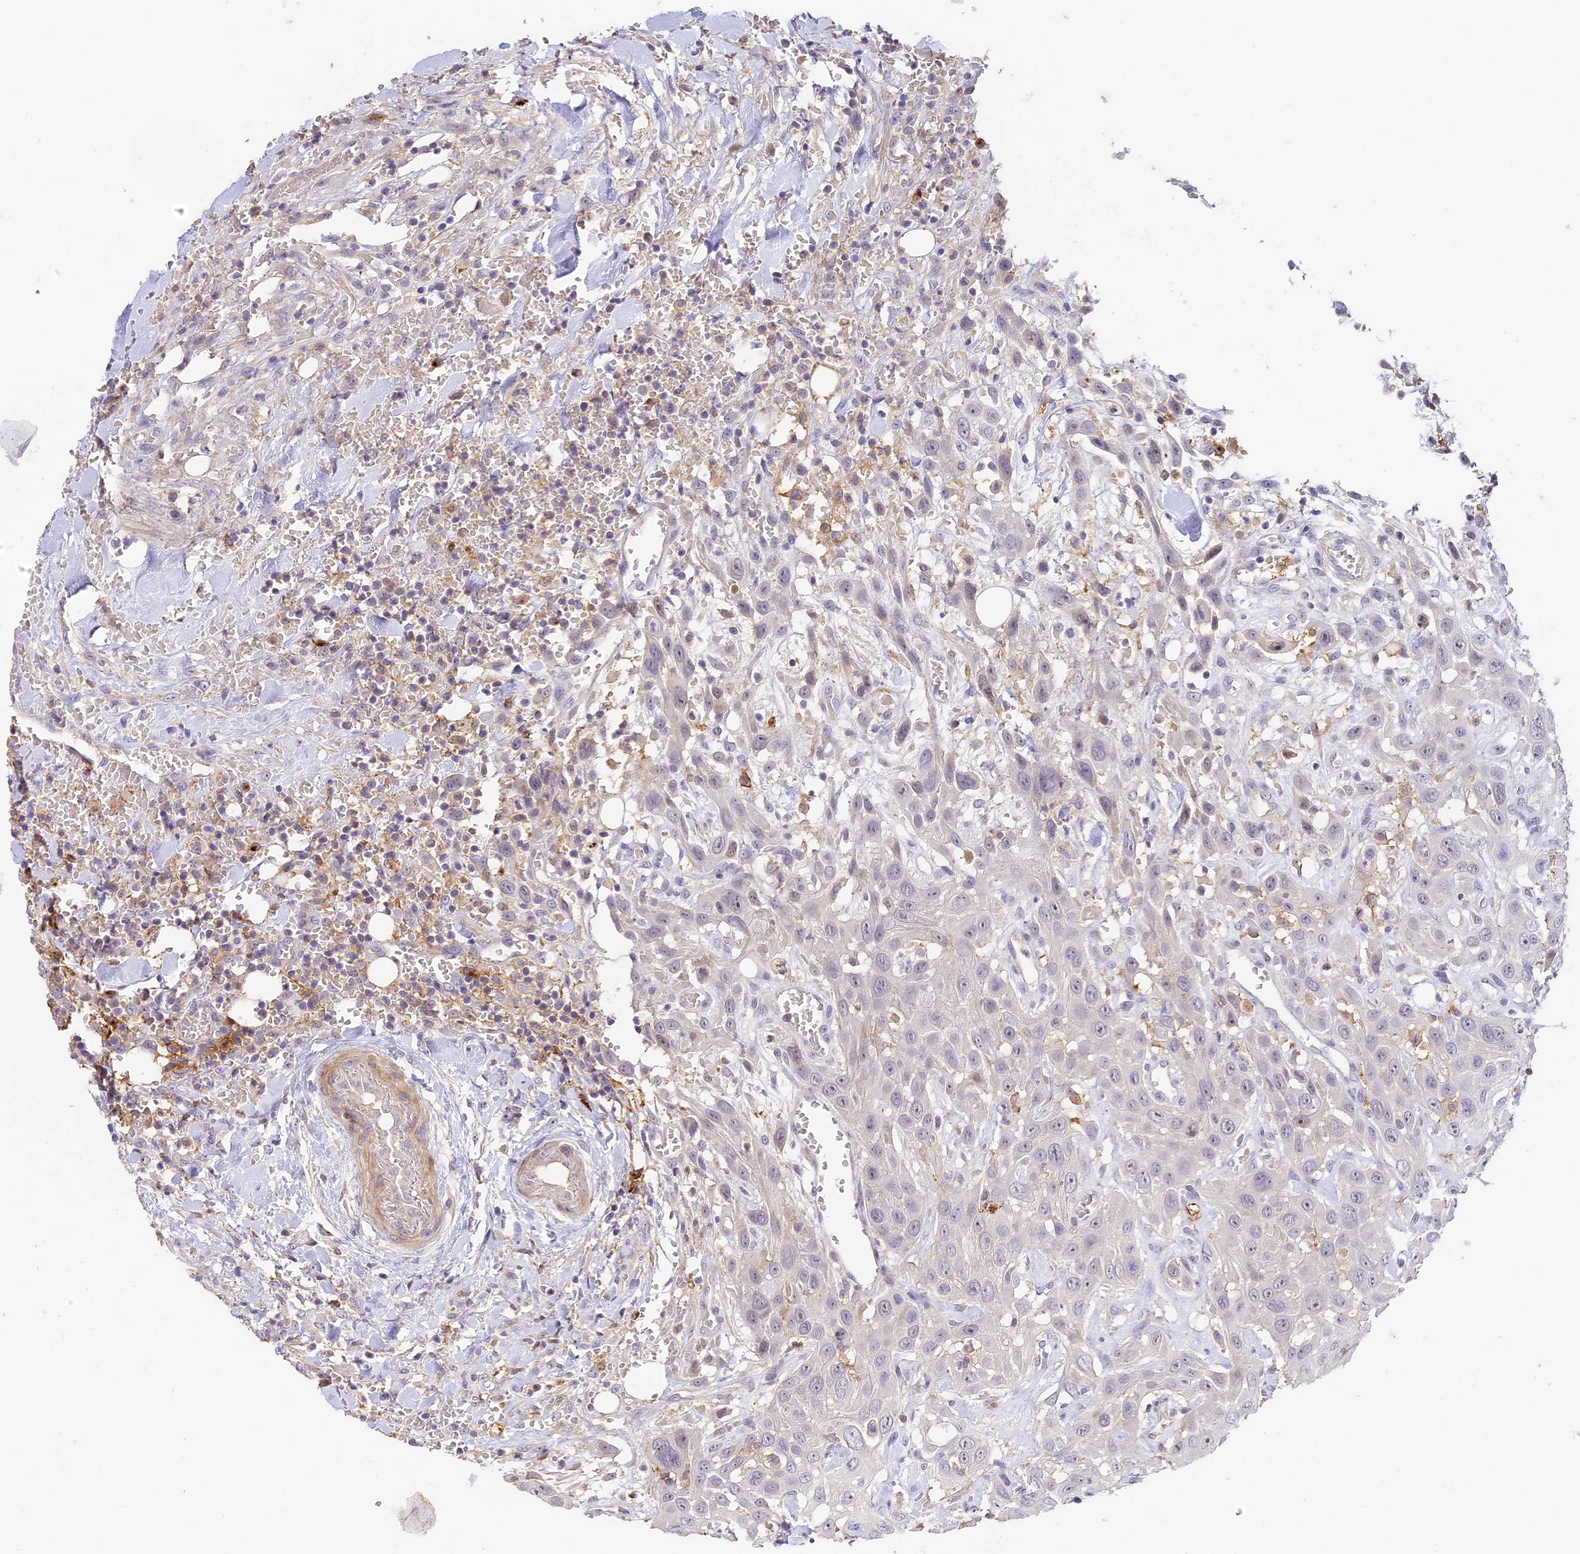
{"staining": {"intensity": "negative", "quantity": "none", "location": "none"}, "tissue": "head and neck cancer", "cell_type": "Tumor cells", "image_type": "cancer", "snomed": [{"axis": "morphology", "description": "Squamous cell carcinoma, NOS"}, {"axis": "topography", "description": "Head-Neck"}], "caption": "Immunohistochemistry of human head and neck cancer shows no expression in tumor cells.", "gene": "NOD2", "patient": {"sex": "male", "age": 81}}